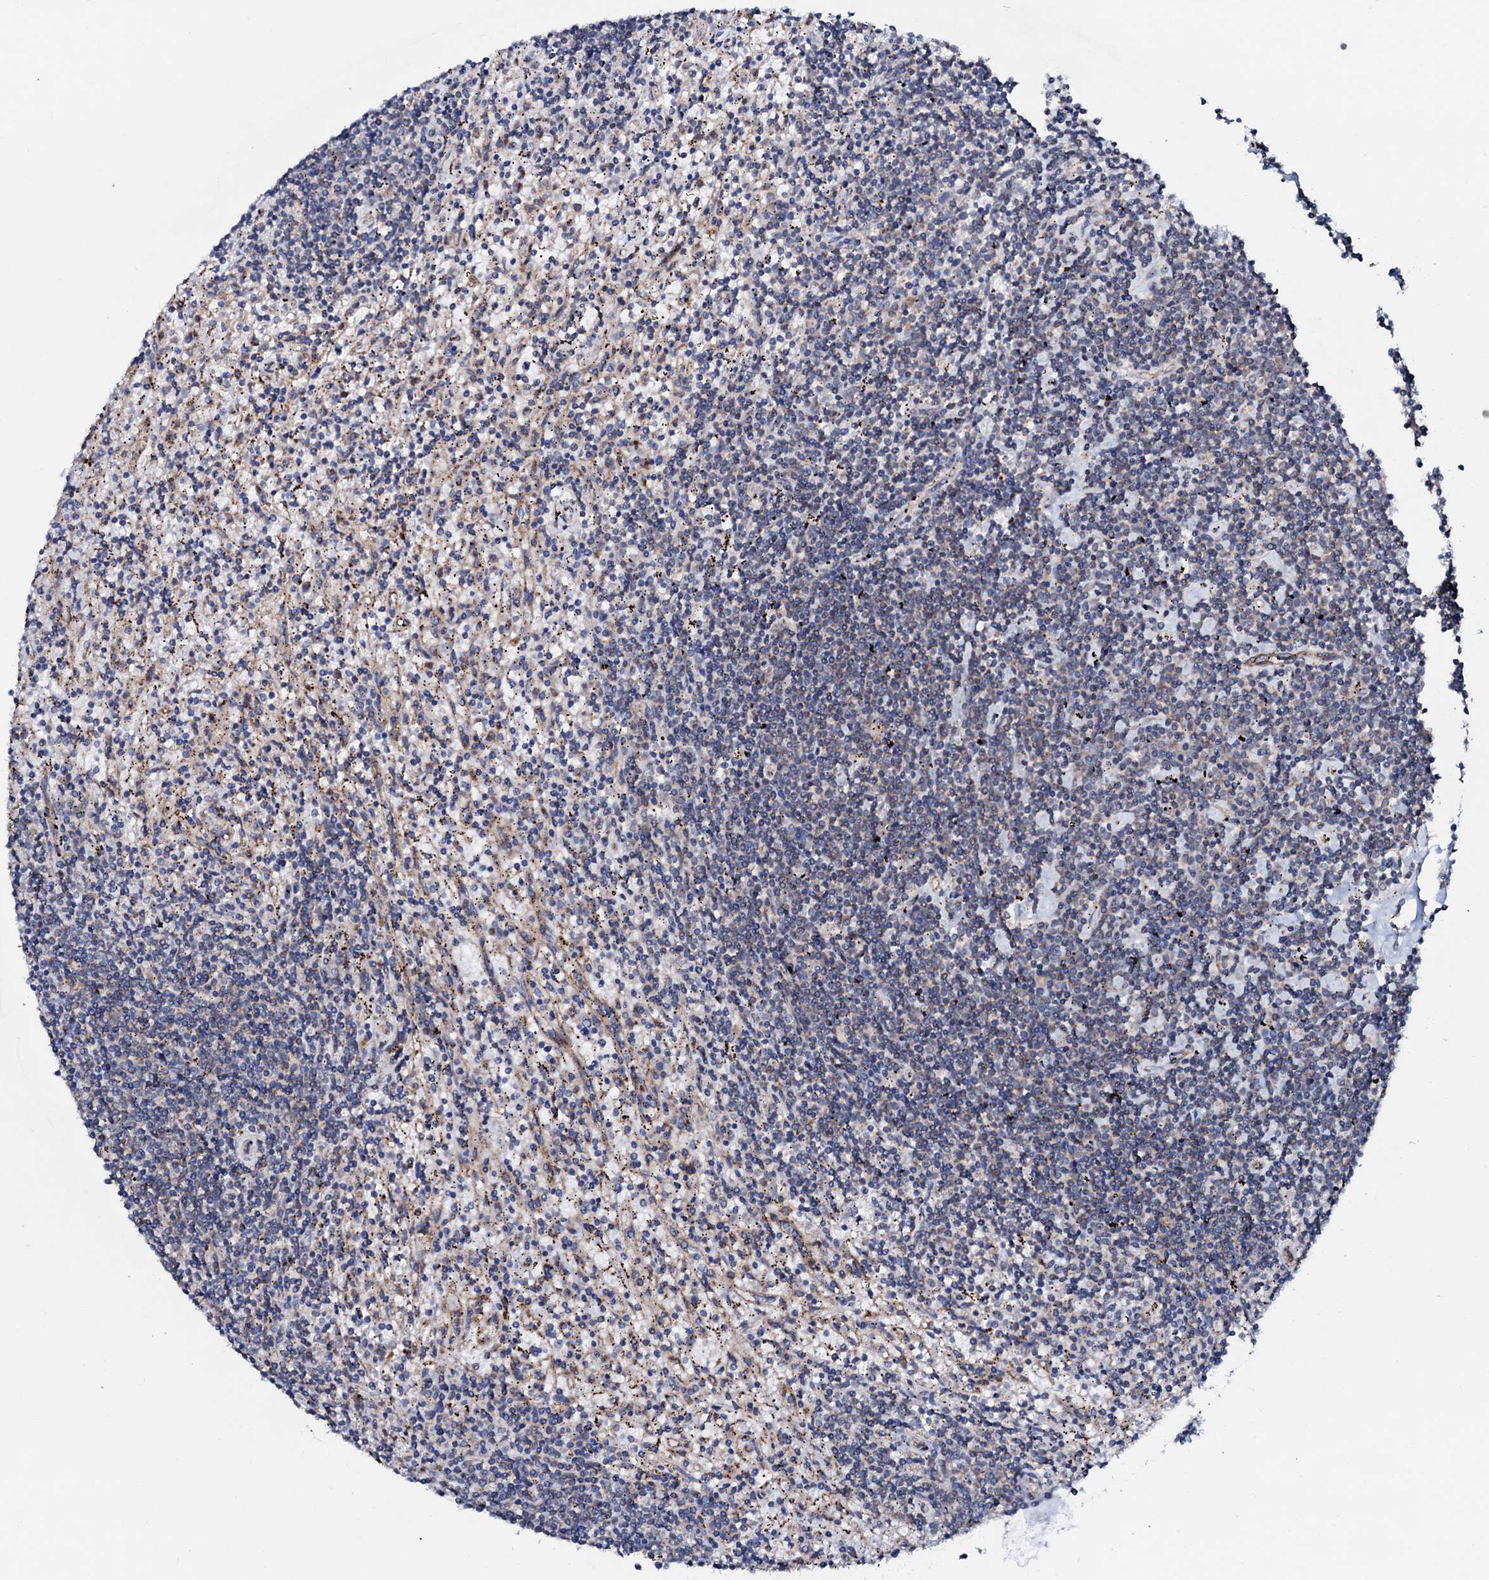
{"staining": {"intensity": "negative", "quantity": "none", "location": "none"}, "tissue": "lymphoma", "cell_type": "Tumor cells", "image_type": "cancer", "snomed": [{"axis": "morphology", "description": "Malignant lymphoma, non-Hodgkin's type, Low grade"}, {"axis": "topography", "description": "Spleen"}], "caption": "Tumor cells show no significant staining in lymphoma. The staining is performed using DAB (3,3'-diaminobenzidine) brown chromogen with nuclei counter-stained in using hematoxylin.", "gene": "P2RX4", "patient": {"sex": "male", "age": 76}}